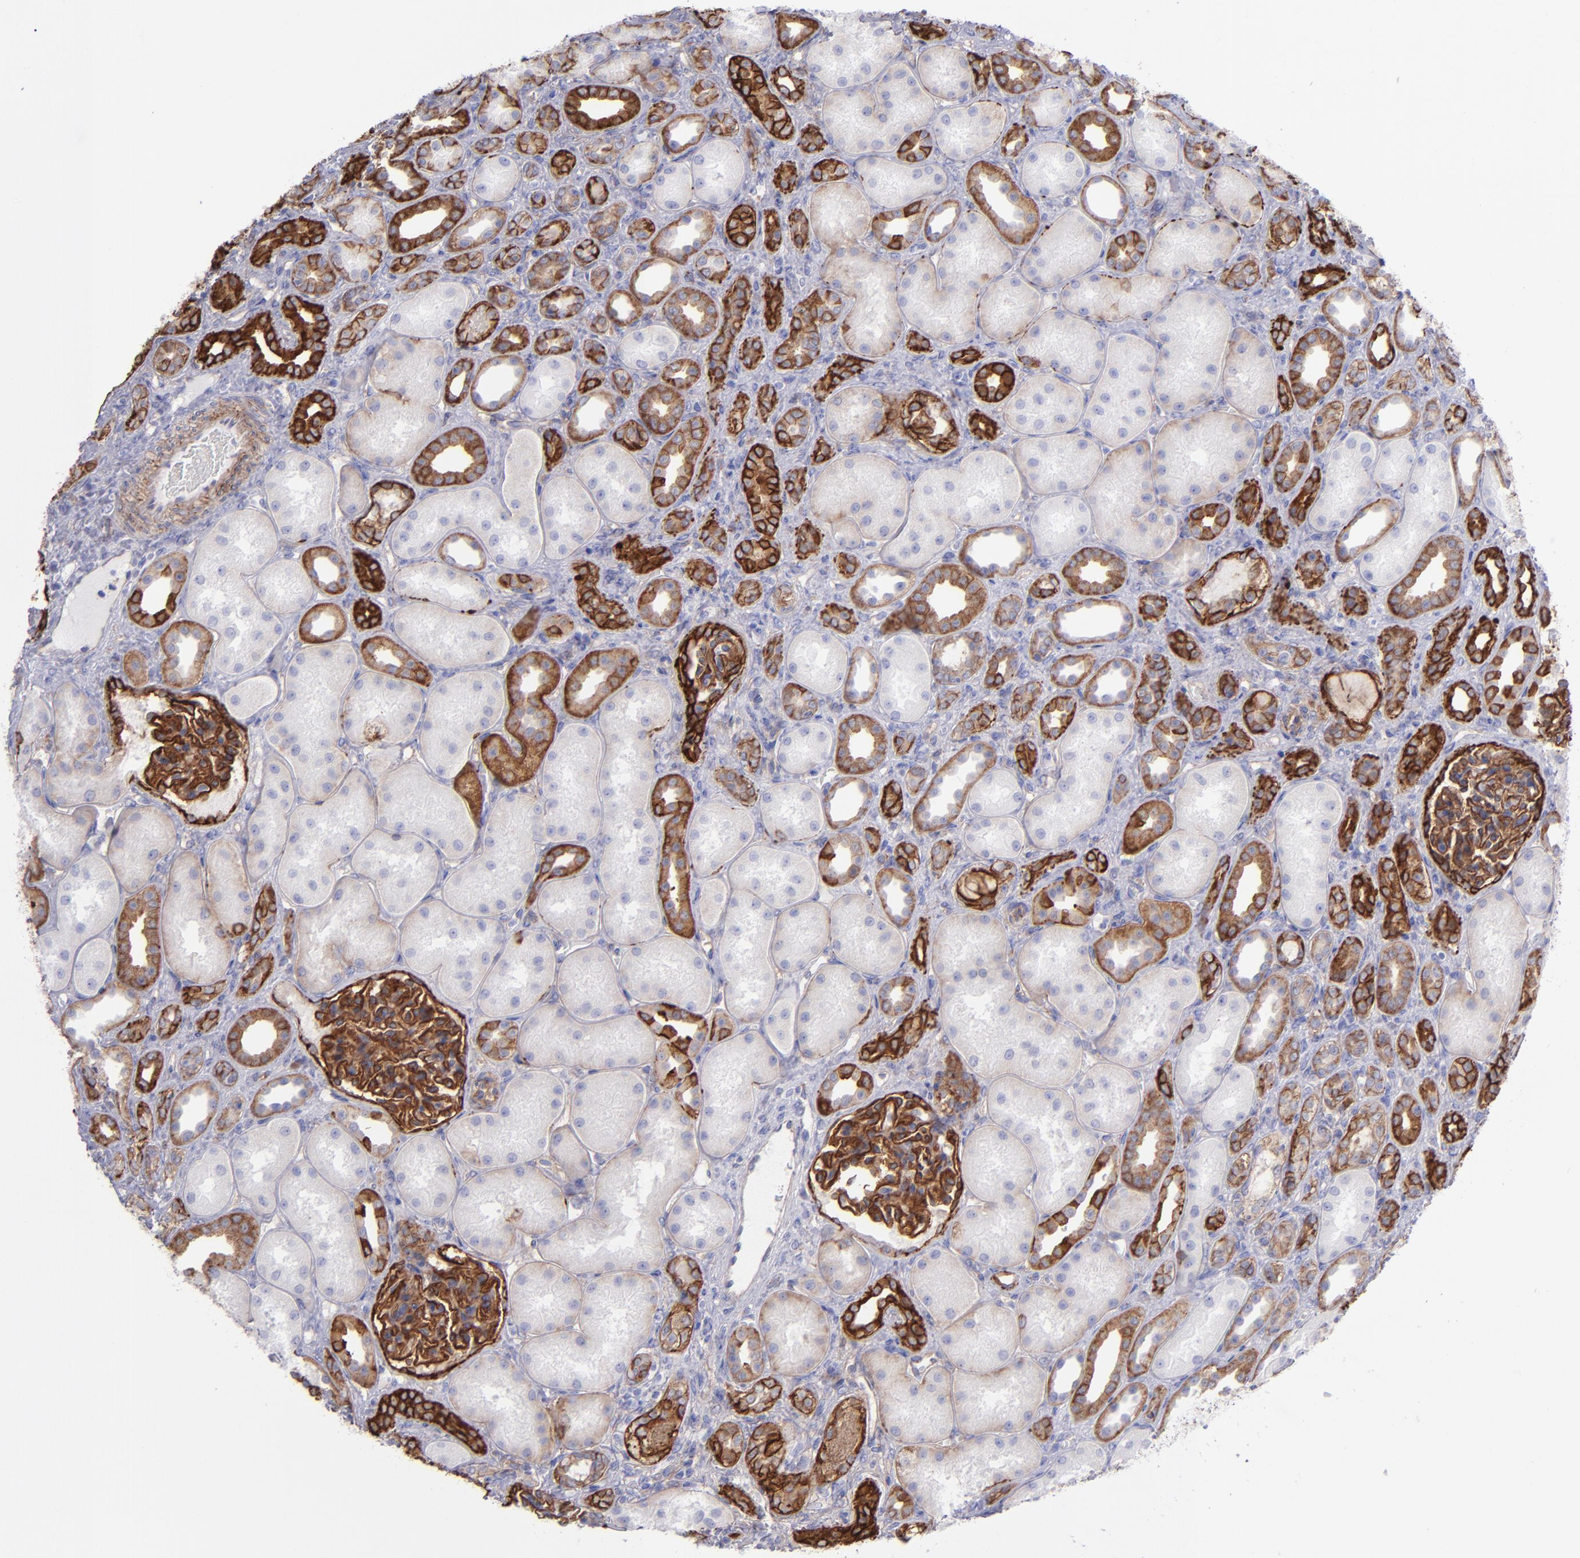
{"staining": {"intensity": "strong", "quantity": ">75%", "location": "cytoplasmic/membranous"}, "tissue": "kidney", "cell_type": "Cells in glomeruli", "image_type": "normal", "snomed": [{"axis": "morphology", "description": "Normal tissue, NOS"}, {"axis": "topography", "description": "Kidney"}], "caption": "Normal kidney exhibits strong cytoplasmic/membranous positivity in about >75% of cells in glomeruli.", "gene": "ITGAV", "patient": {"sex": "male", "age": 7}}